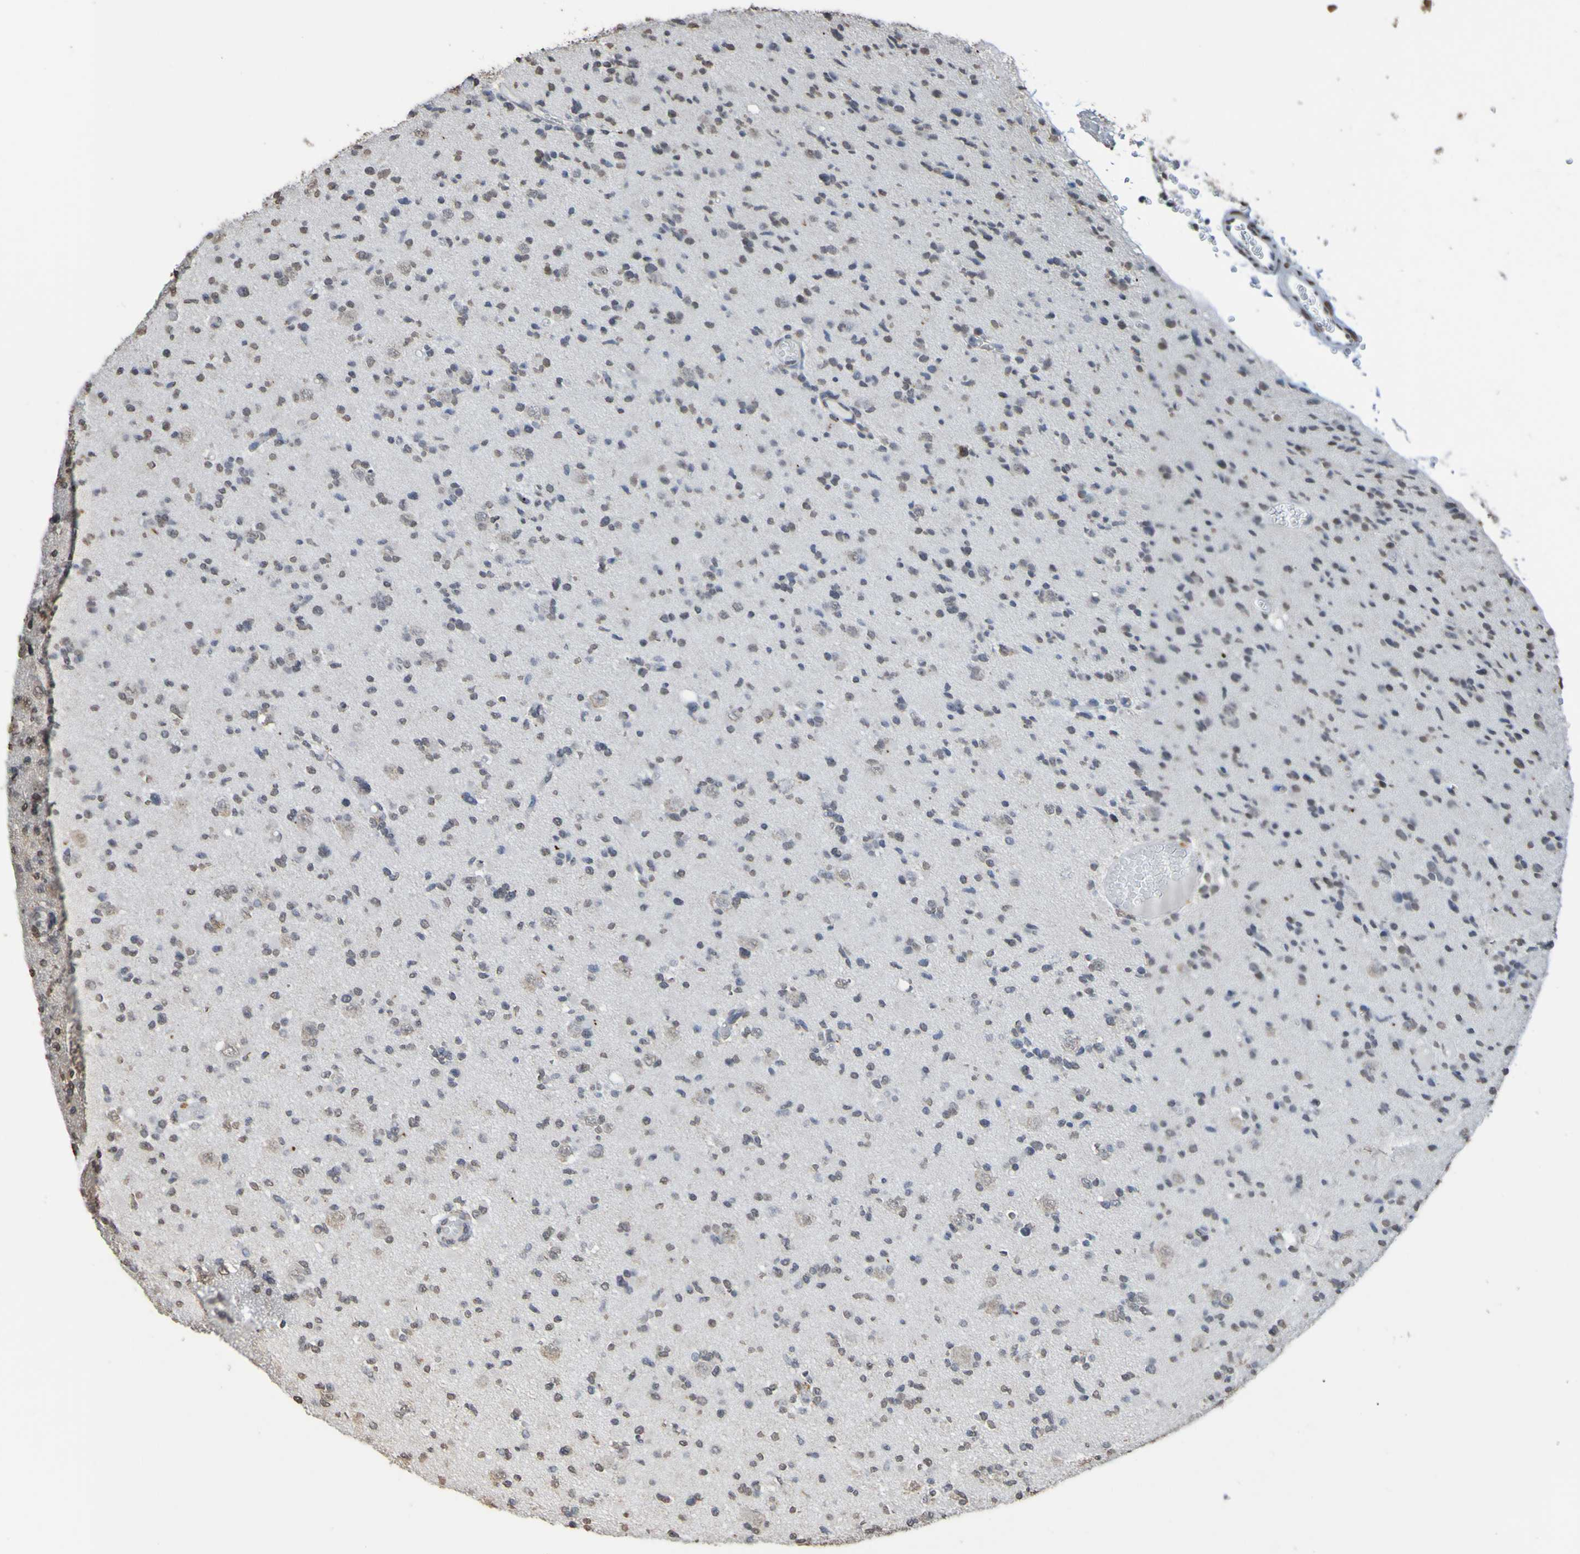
{"staining": {"intensity": "weak", "quantity": "25%-75%", "location": "nuclear"}, "tissue": "glioma", "cell_type": "Tumor cells", "image_type": "cancer", "snomed": [{"axis": "morphology", "description": "Glioma, malignant, Low grade"}, {"axis": "topography", "description": "Brain"}], "caption": "About 25%-75% of tumor cells in malignant glioma (low-grade) reveal weak nuclear protein staining as visualized by brown immunohistochemical staining.", "gene": "ALKBH2", "patient": {"sex": "female", "age": 22}}